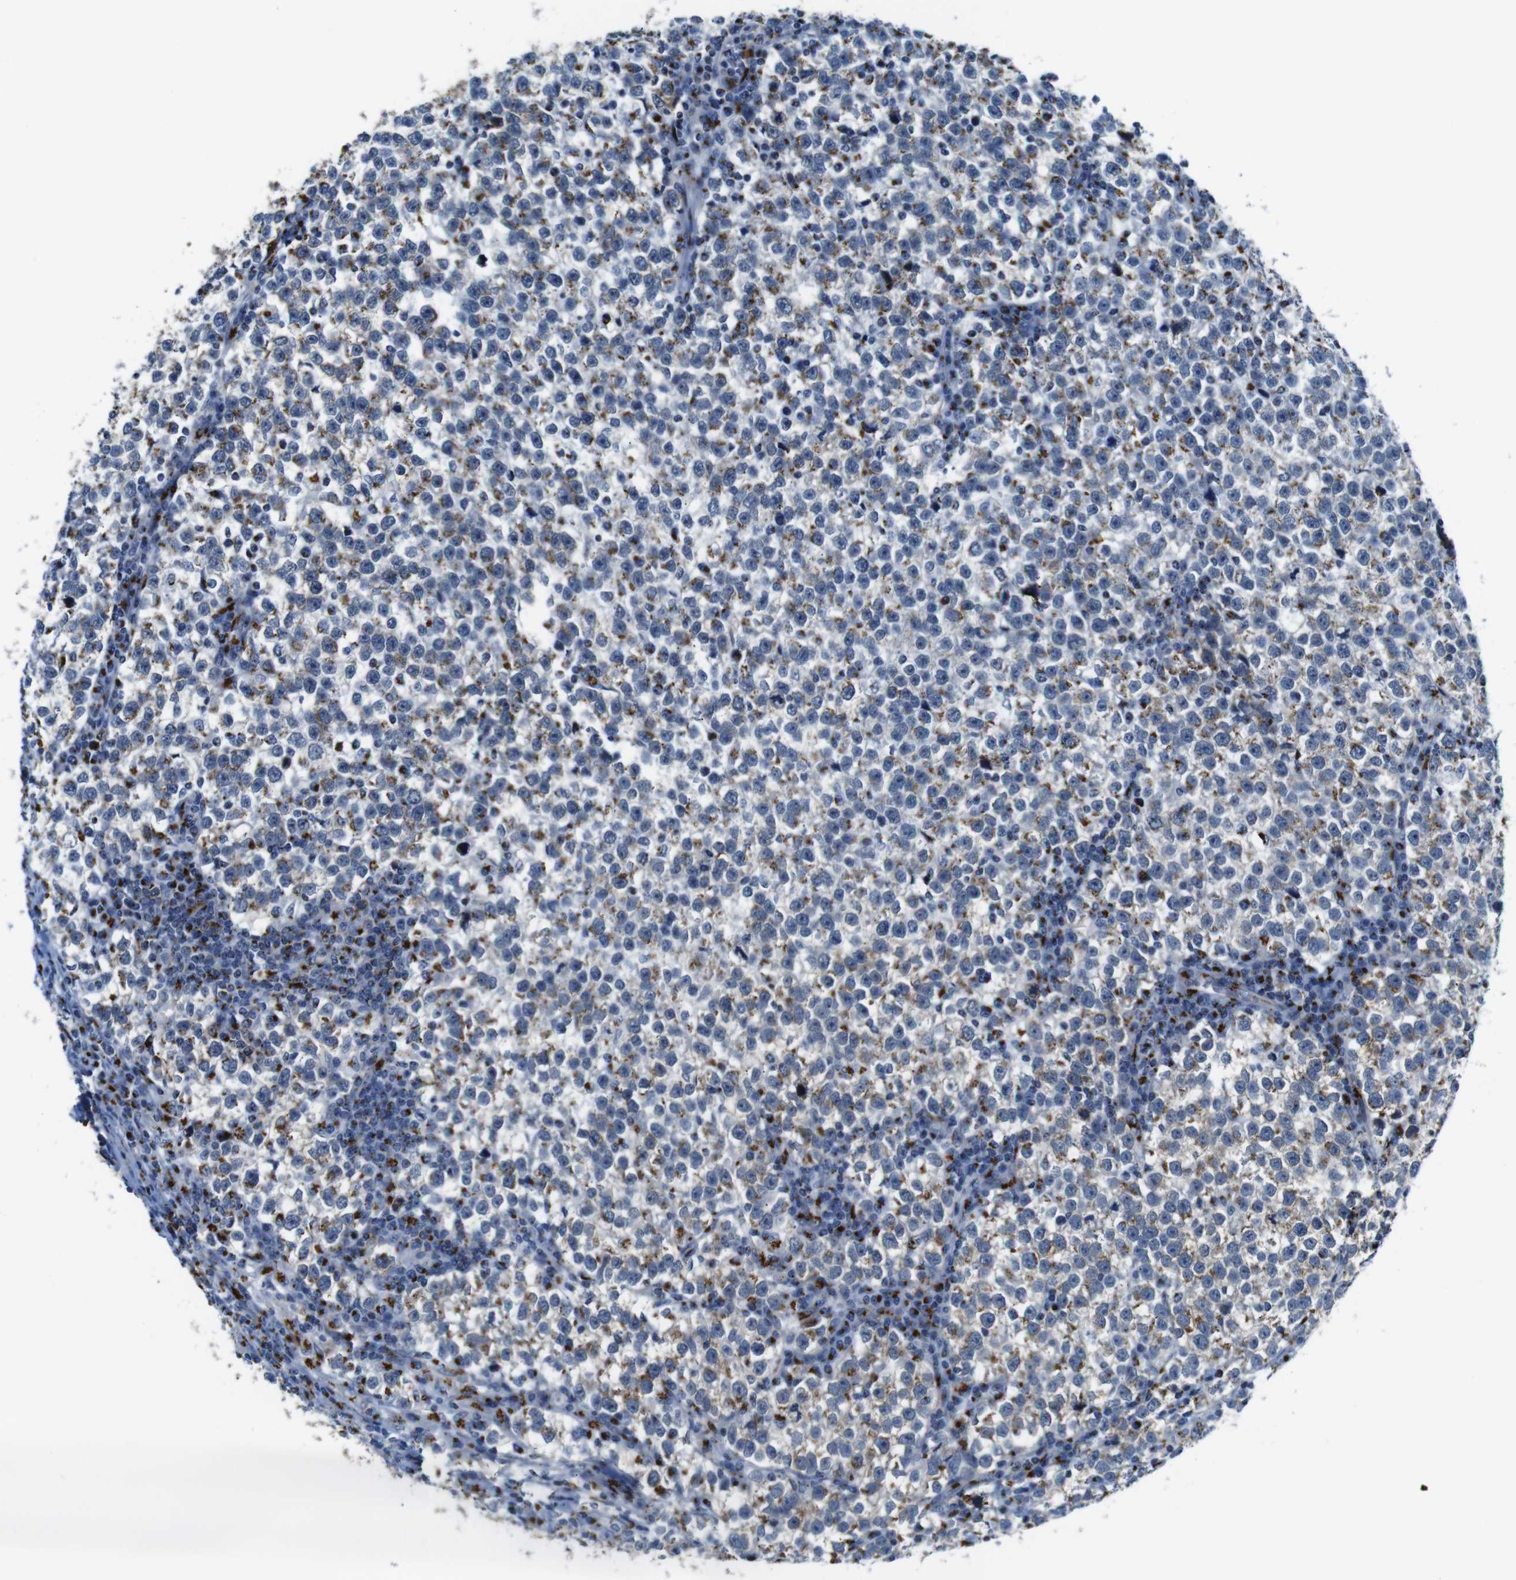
{"staining": {"intensity": "moderate", "quantity": "25%-75%", "location": "cytoplasmic/membranous"}, "tissue": "testis cancer", "cell_type": "Tumor cells", "image_type": "cancer", "snomed": [{"axis": "morphology", "description": "Normal tissue, NOS"}, {"axis": "morphology", "description": "Seminoma, NOS"}, {"axis": "topography", "description": "Testis"}], "caption": "Immunohistochemistry (IHC) histopathology image of neoplastic tissue: human seminoma (testis) stained using immunohistochemistry reveals medium levels of moderate protein expression localized specifically in the cytoplasmic/membranous of tumor cells, appearing as a cytoplasmic/membranous brown color.", "gene": "TGOLN2", "patient": {"sex": "male", "age": 43}}